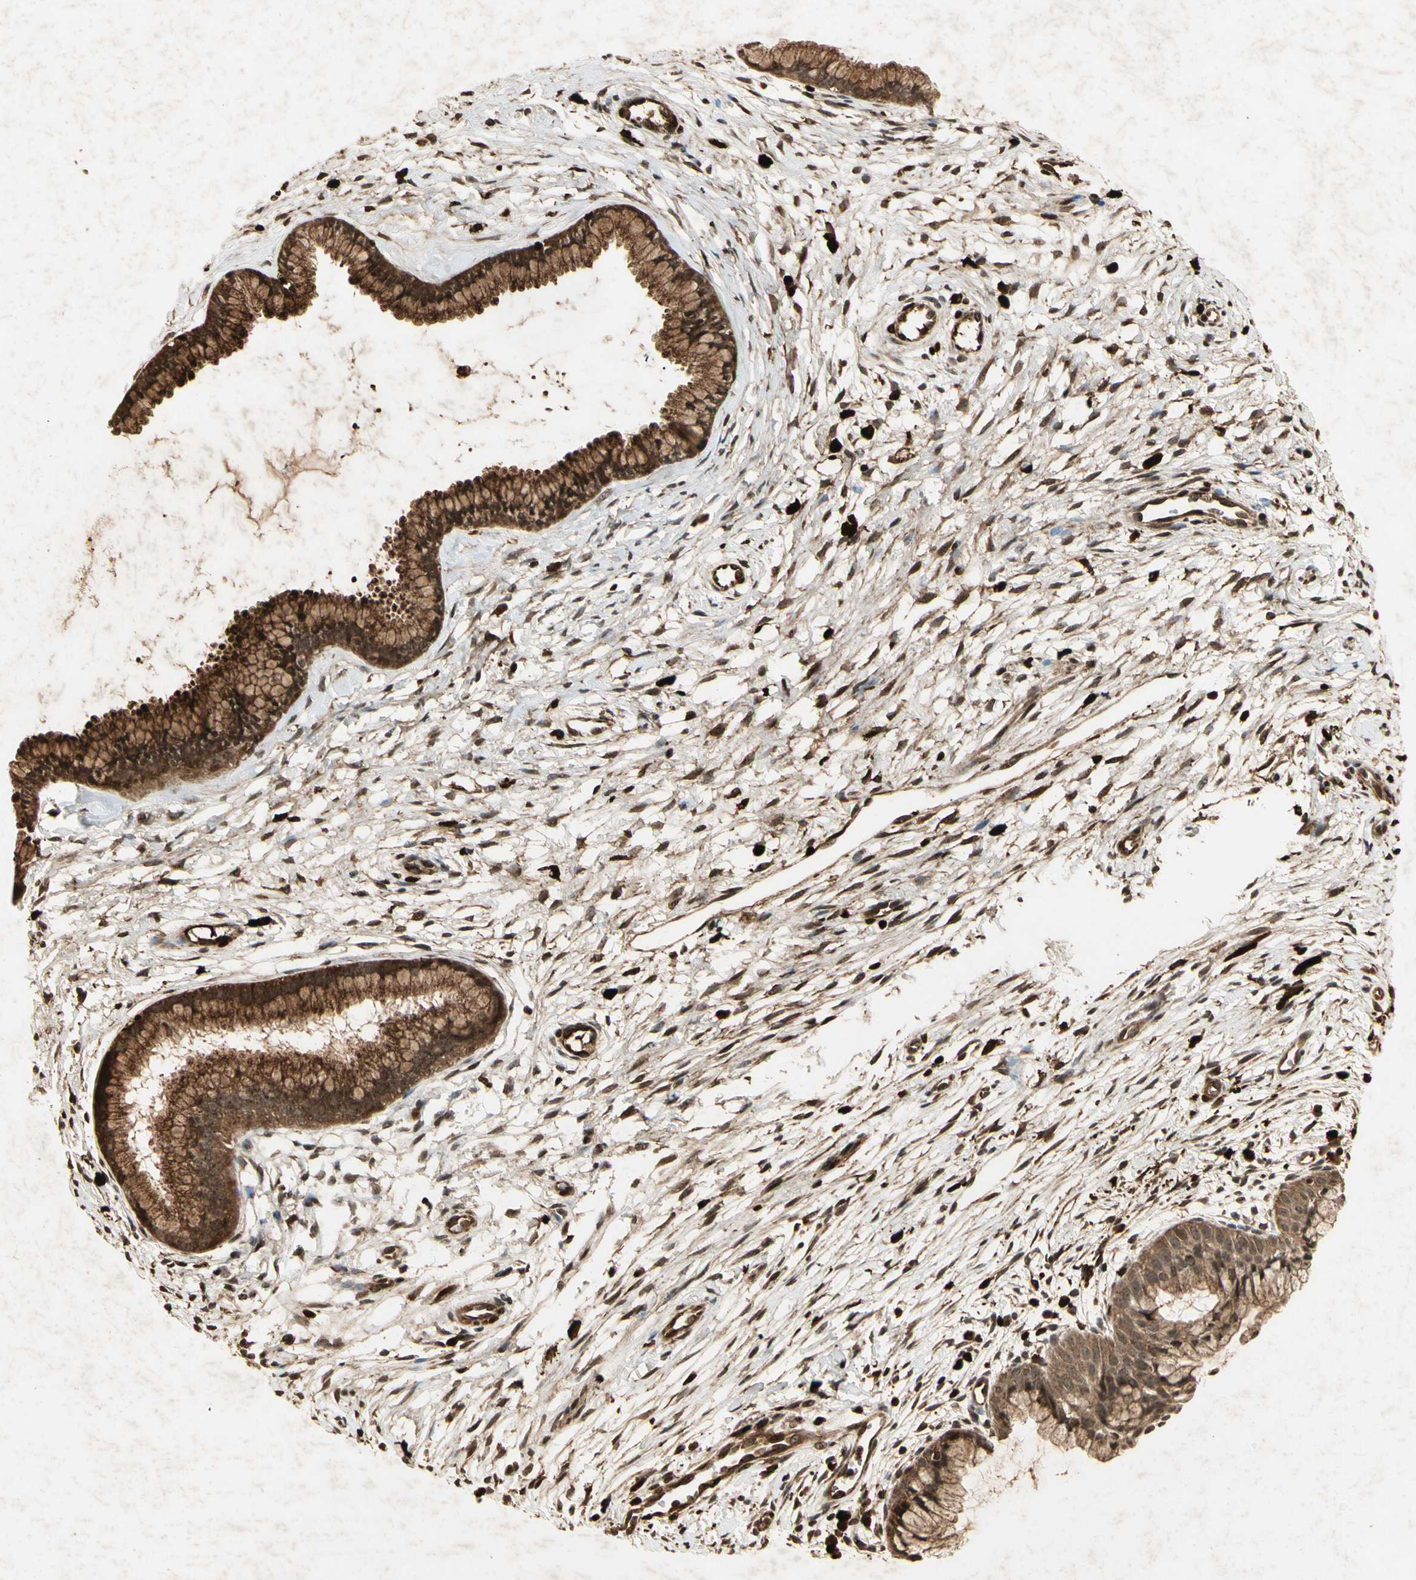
{"staining": {"intensity": "strong", "quantity": ">75%", "location": "cytoplasmic/membranous,nuclear"}, "tissue": "cervix", "cell_type": "Glandular cells", "image_type": "normal", "snomed": [{"axis": "morphology", "description": "Normal tissue, NOS"}, {"axis": "topography", "description": "Cervix"}], "caption": "An immunohistochemistry micrograph of unremarkable tissue is shown. Protein staining in brown shows strong cytoplasmic/membranous,nuclear positivity in cervix within glandular cells.", "gene": "RFFL", "patient": {"sex": "female", "age": 39}}